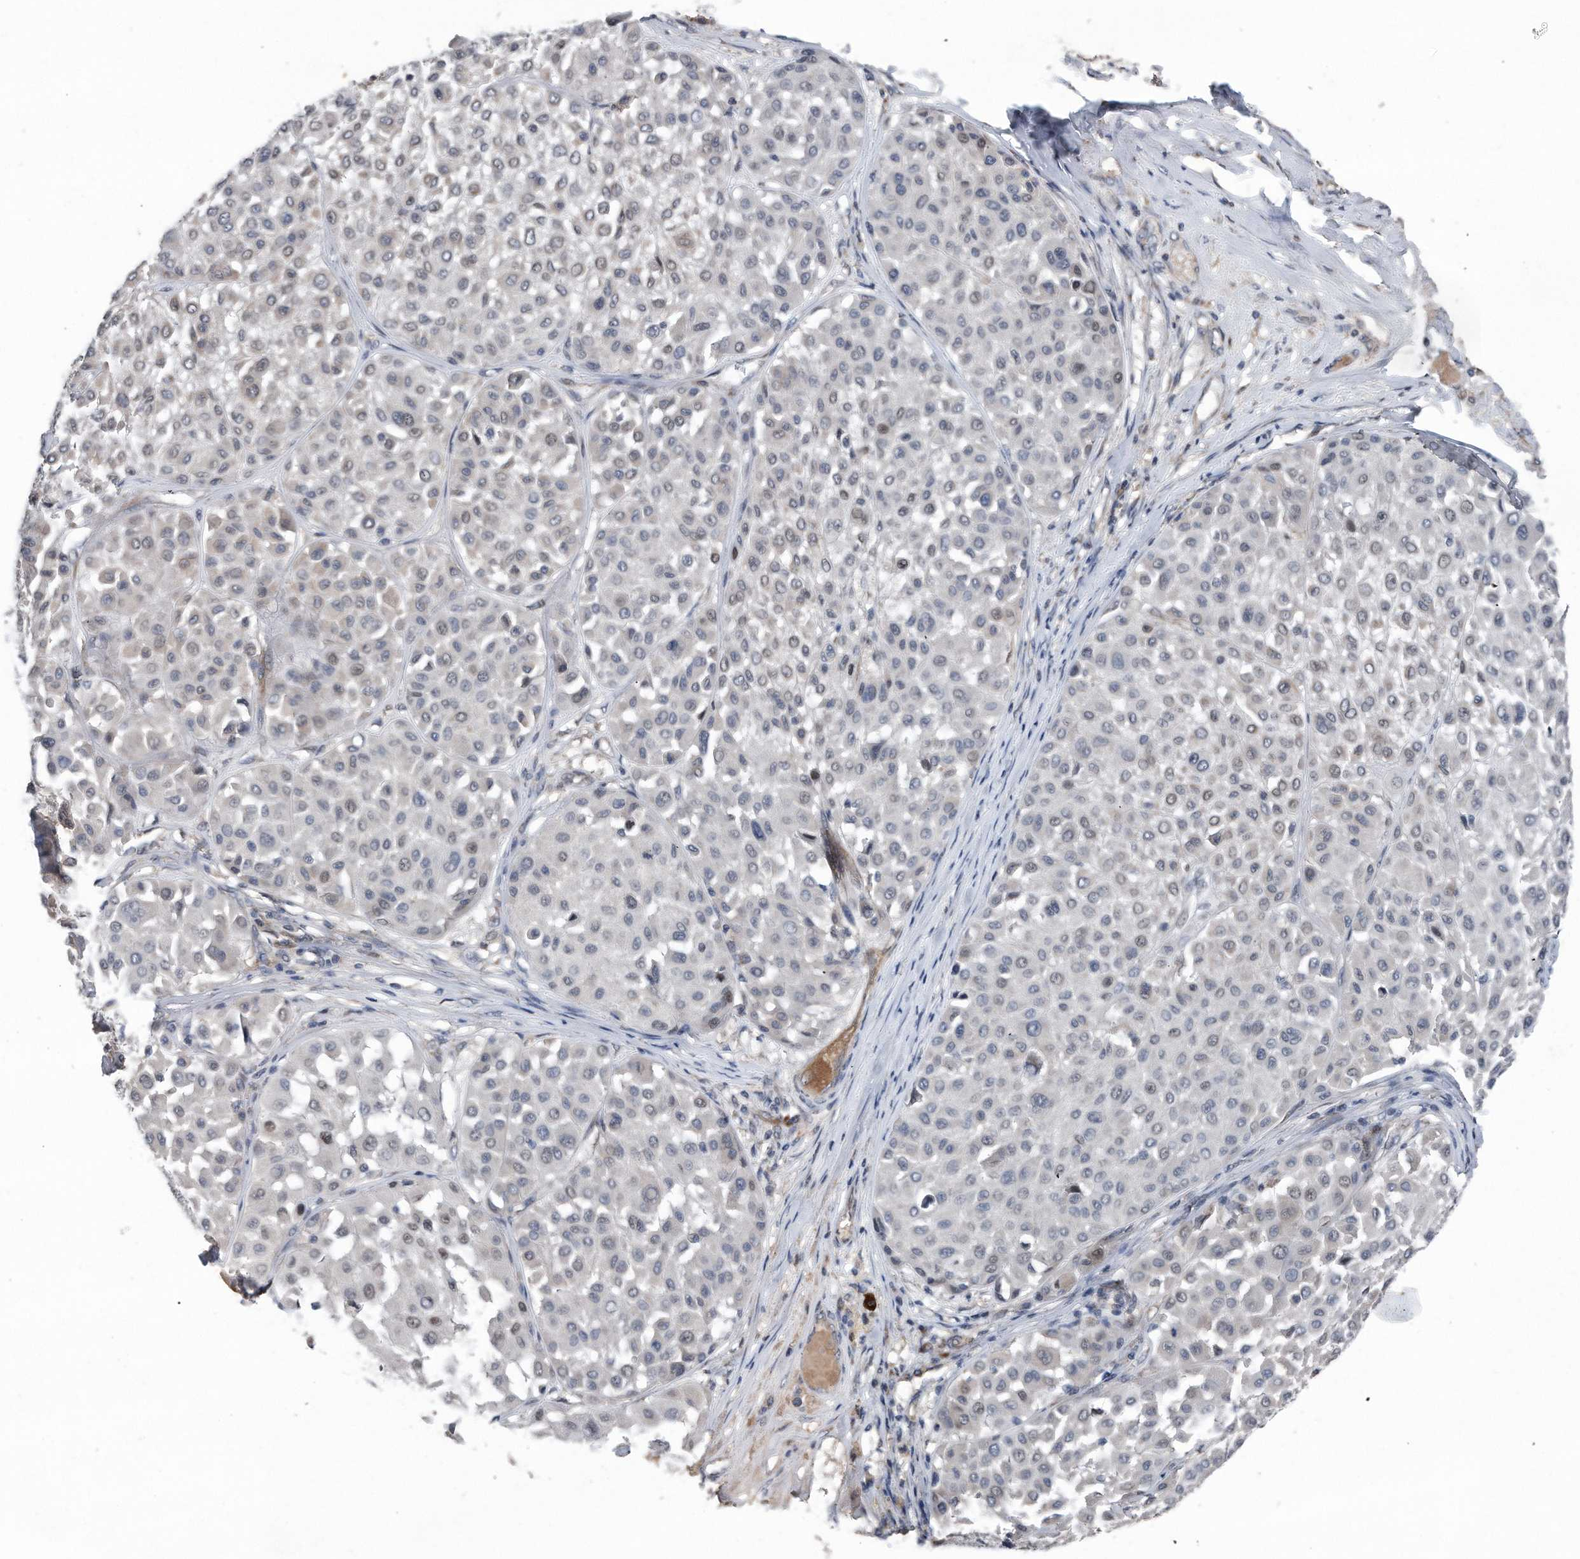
{"staining": {"intensity": "weak", "quantity": "<25%", "location": "nuclear"}, "tissue": "melanoma", "cell_type": "Tumor cells", "image_type": "cancer", "snomed": [{"axis": "morphology", "description": "Malignant melanoma, Metastatic site"}, {"axis": "topography", "description": "Soft tissue"}], "caption": "An image of malignant melanoma (metastatic site) stained for a protein displays no brown staining in tumor cells.", "gene": "DST", "patient": {"sex": "male", "age": 41}}